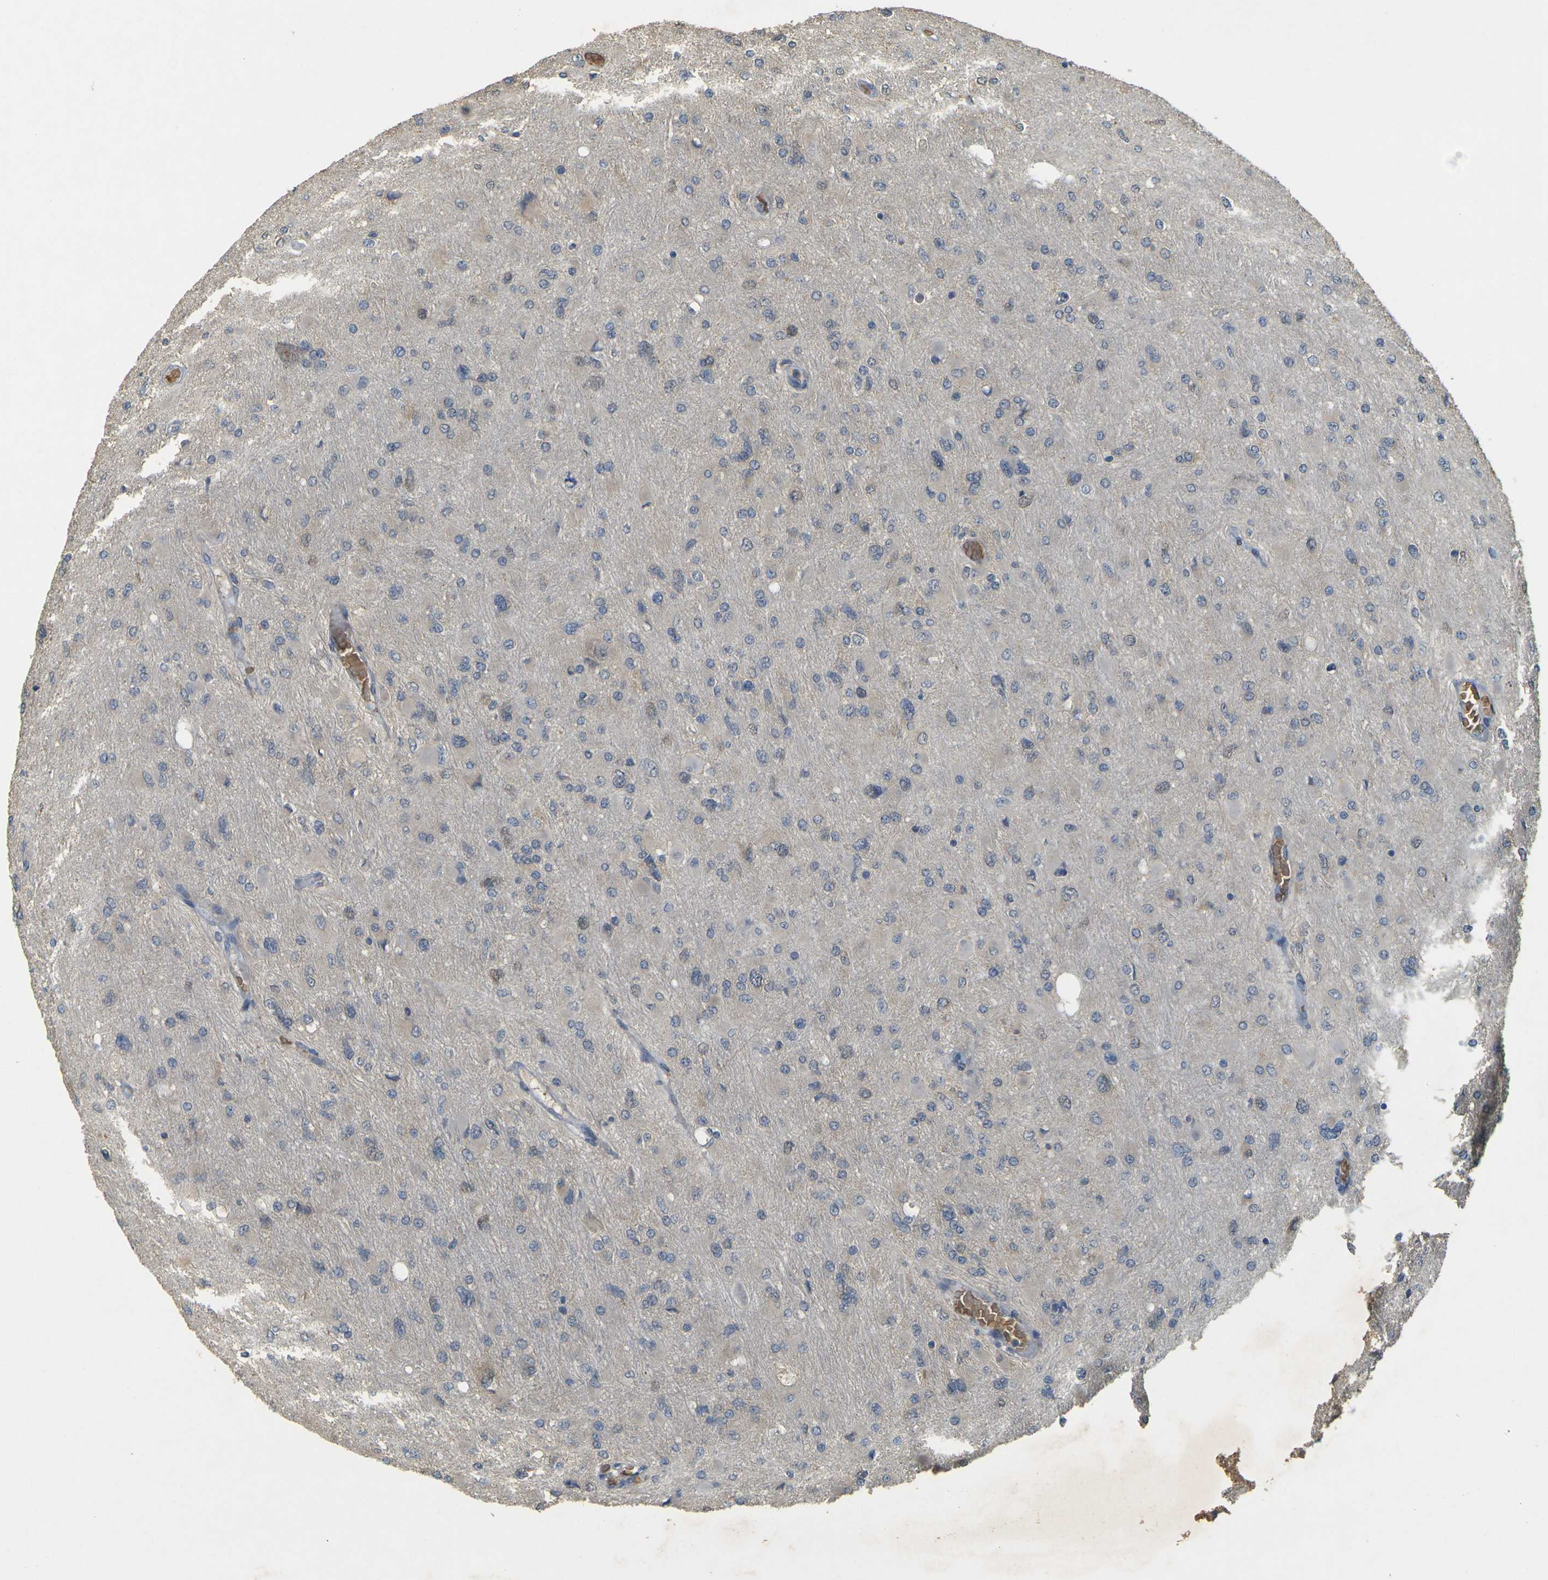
{"staining": {"intensity": "negative", "quantity": "none", "location": "none"}, "tissue": "glioma", "cell_type": "Tumor cells", "image_type": "cancer", "snomed": [{"axis": "morphology", "description": "Glioma, malignant, High grade"}, {"axis": "topography", "description": "Cerebral cortex"}], "caption": "Tumor cells are negative for brown protein staining in malignant glioma (high-grade). (IHC, brightfield microscopy, high magnification).", "gene": "MEGF9", "patient": {"sex": "female", "age": 36}}